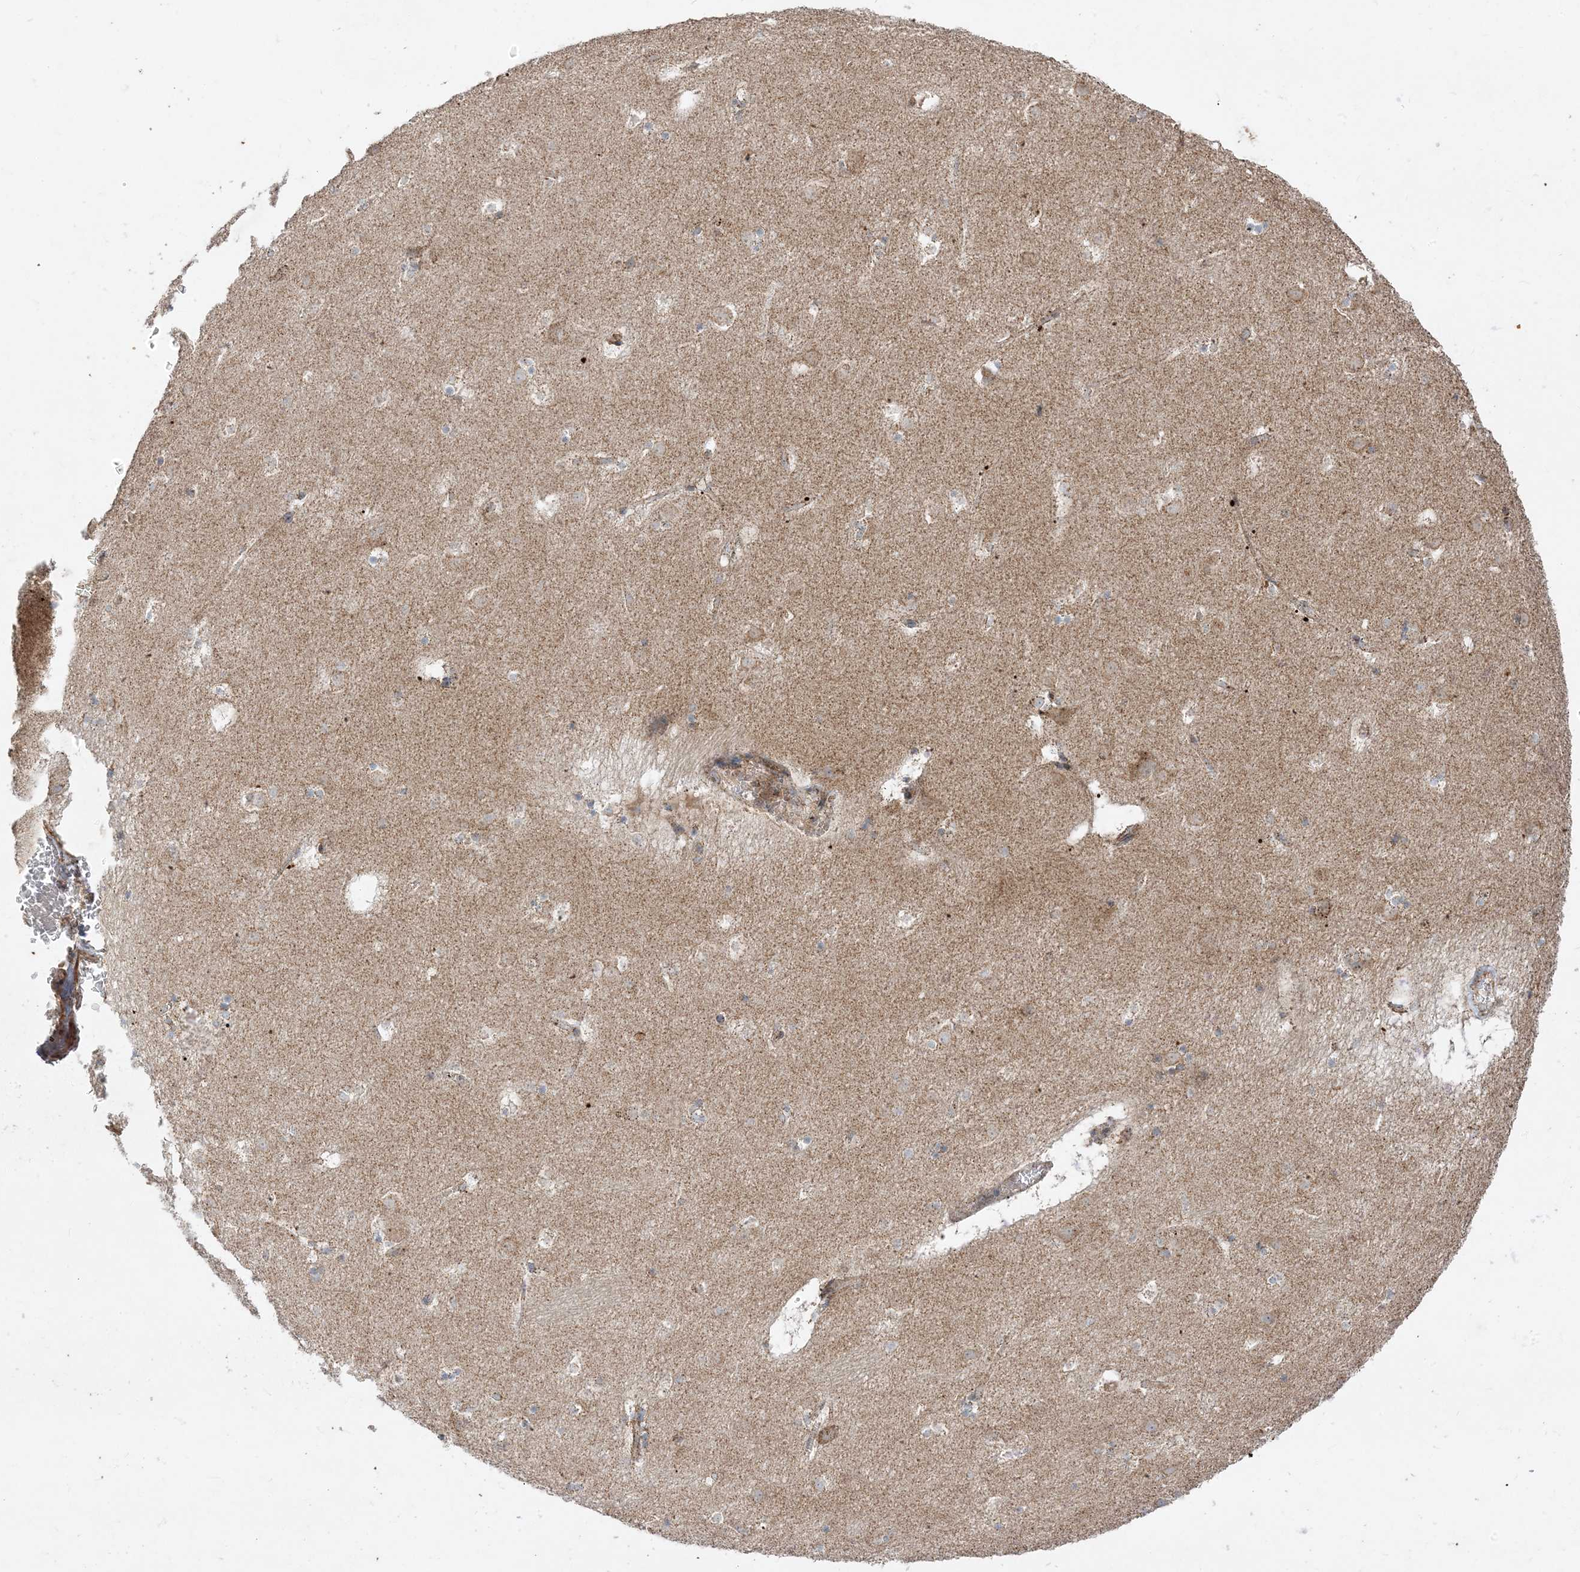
{"staining": {"intensity": "weak", "quantity": "<25%", "location": "cytoplasmic/membranous"}, "tissue": "caudate", "cell_type": "Glial cells", "image_type": "normal", "snomed": [{"axis": "morphology", "description": "Normal tissue, NOS"}, {"axis": "topography", "description": "Lateral ventricle wall"}], "caption": "This is an IHC photomicrograph of normal caudate. There is no staining in glial cells.", "gene": "AARS2", "patient": {"sex": "male", "age": 45}}